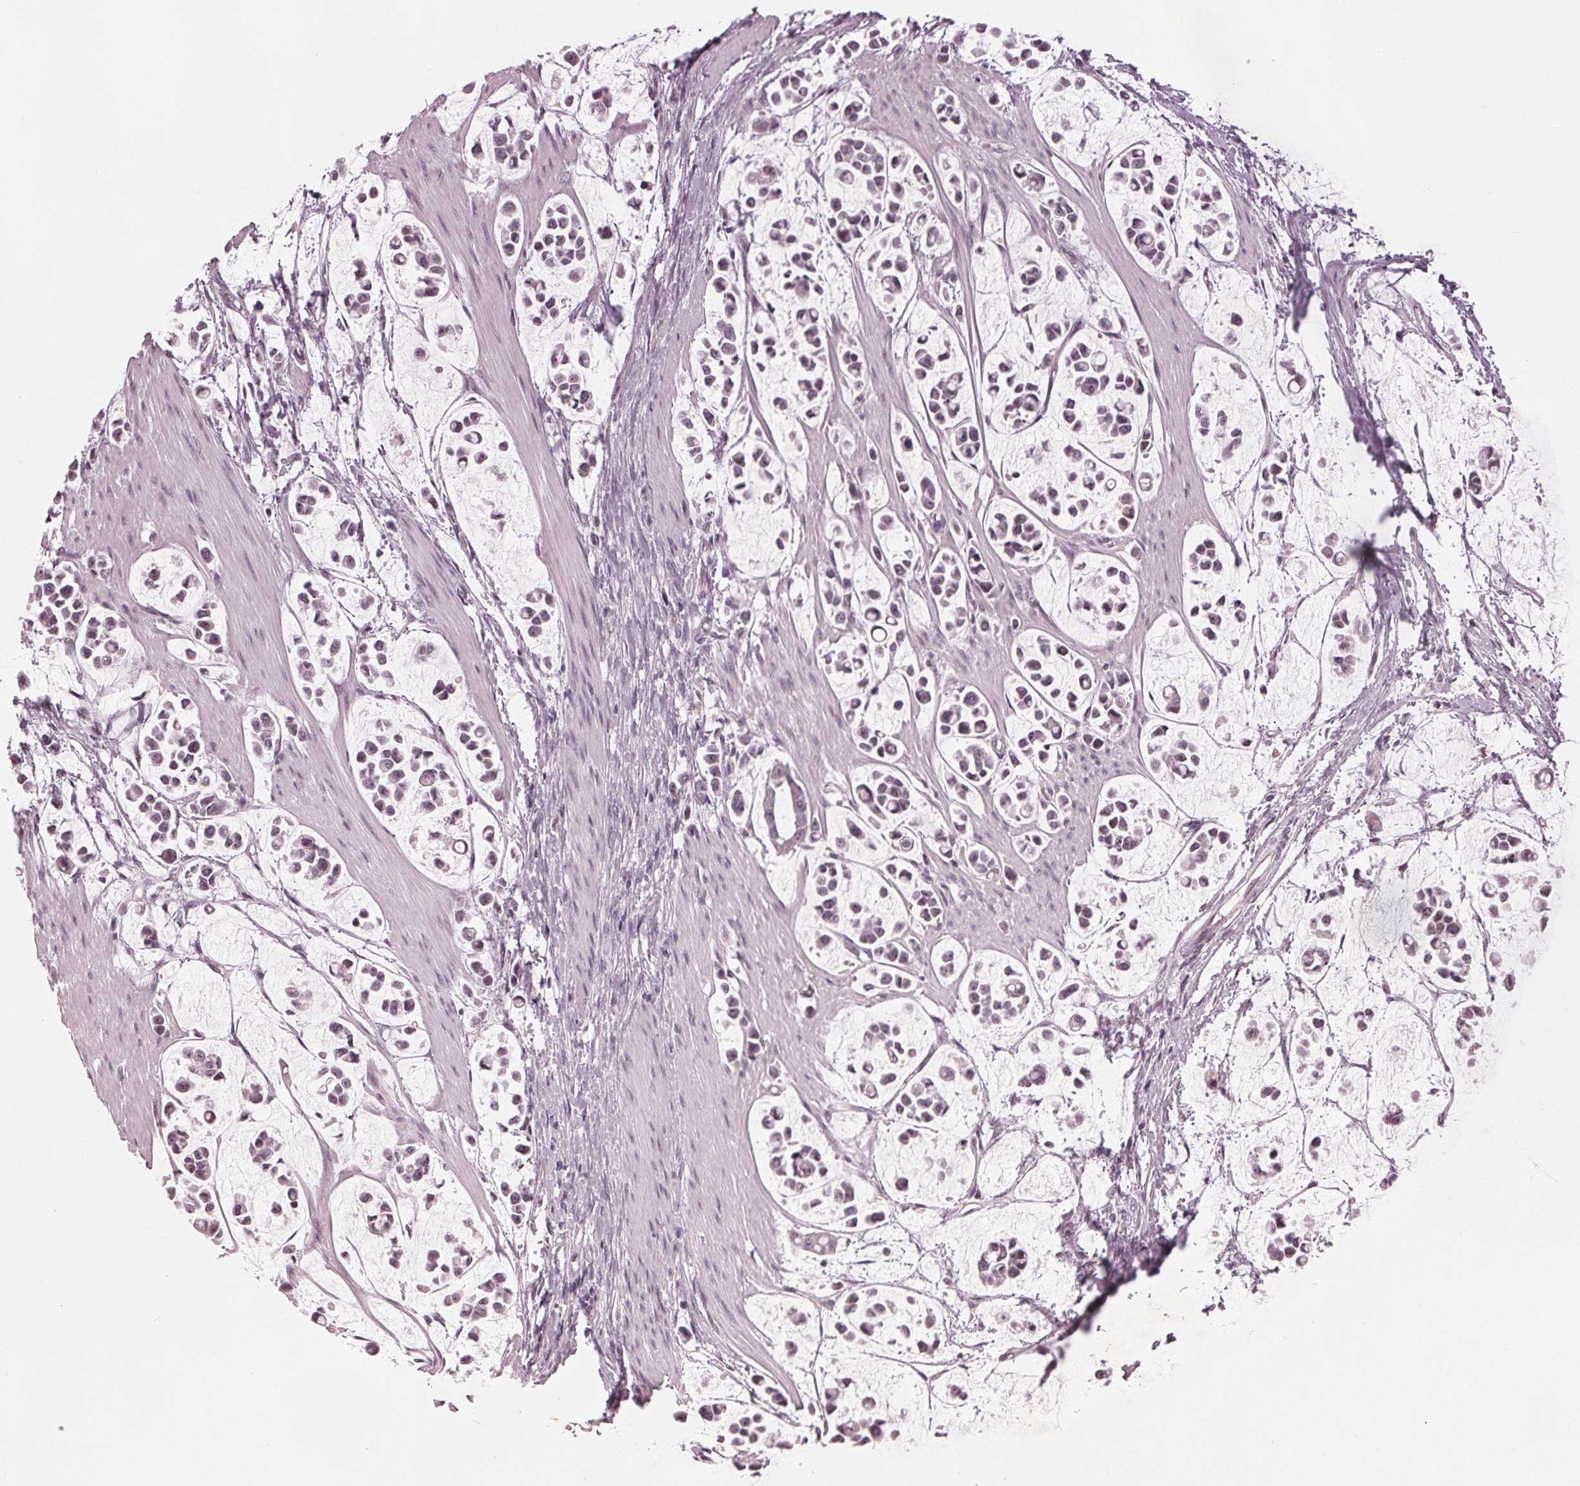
{"staining": {"intensity": "weak", "quantity": "<25%", "location": "nuclear"}, "tissue": "stomach cancer", "cell_type": "Tumor cells", "image_type": "cancer", "snomed": [{"axis": "morphology", "description": "Adenocarcinoma, NOS"}, {"axis": "topography", "description": "Stomach"}], "caption": "Tumor cells are negative for brown protein staining in adenocarcinoma (stomach).", "gene": "ADPRHL1", "patient": {"sex": "male", "age": 82}}